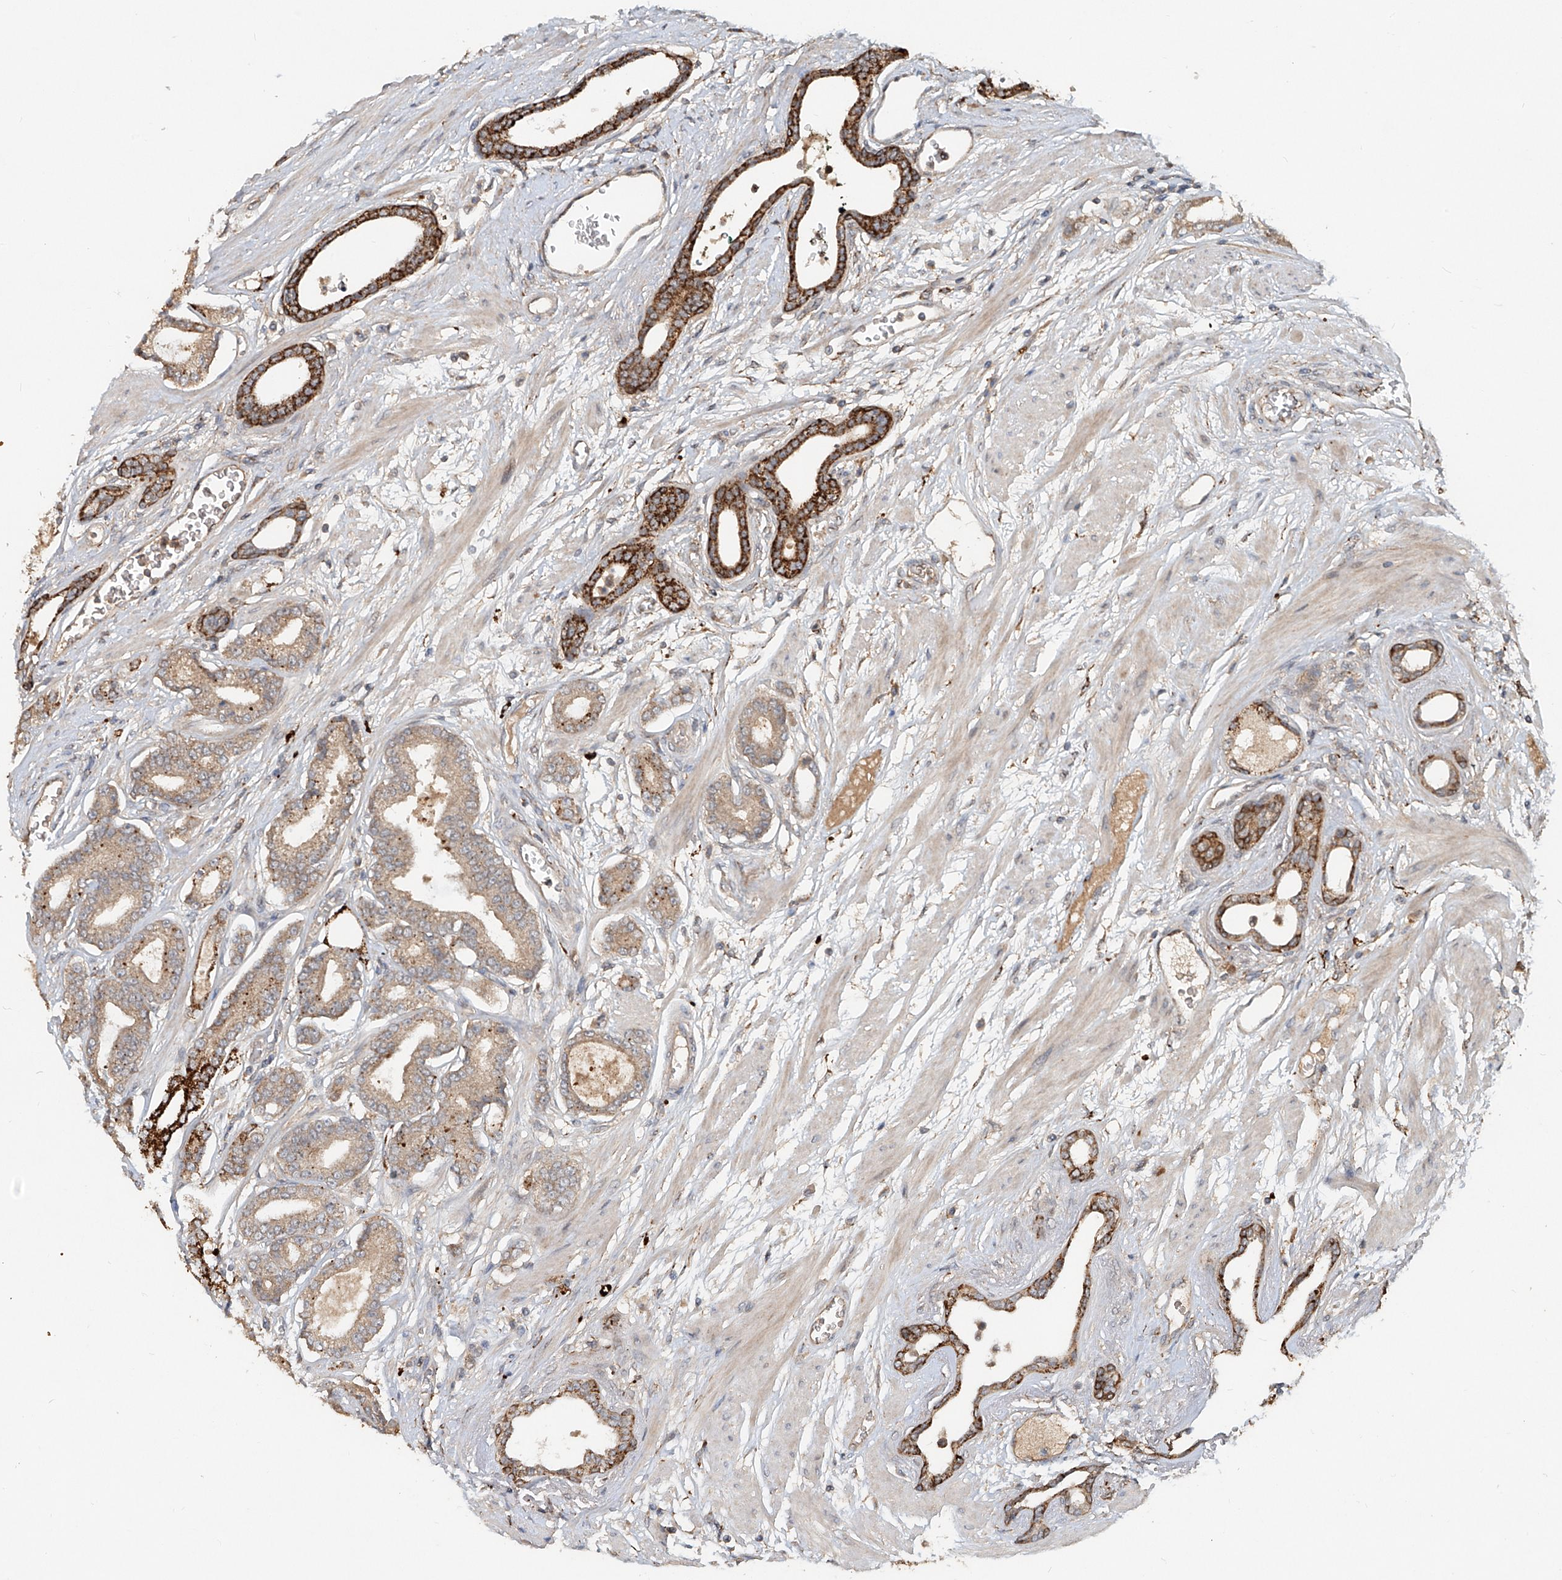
{"staining": {"intensity": "strong", "quantity": "25%-75%", "location": "cytoplasmic/membranous"}, "tissue": "prostate cancer", "cell_type": "Tumor cells", "image_type": "cancer", "snomed": [{"axis": "morphology", "description": "Adenocarcinoma, Low grade"}, {"axis": "topography", "description": "Prostate"}], "caption": "This histopathology image shows adenocarcinoma (low-grade) (prostate) stained with IHC to label a protein in brown. The cytoplasmic/membranous of tumor cells show strong positivity for the protein. Nuclei are counter-stained blue.", "gene": "IER5", "patient": {"sex": "male", "age": 60}}